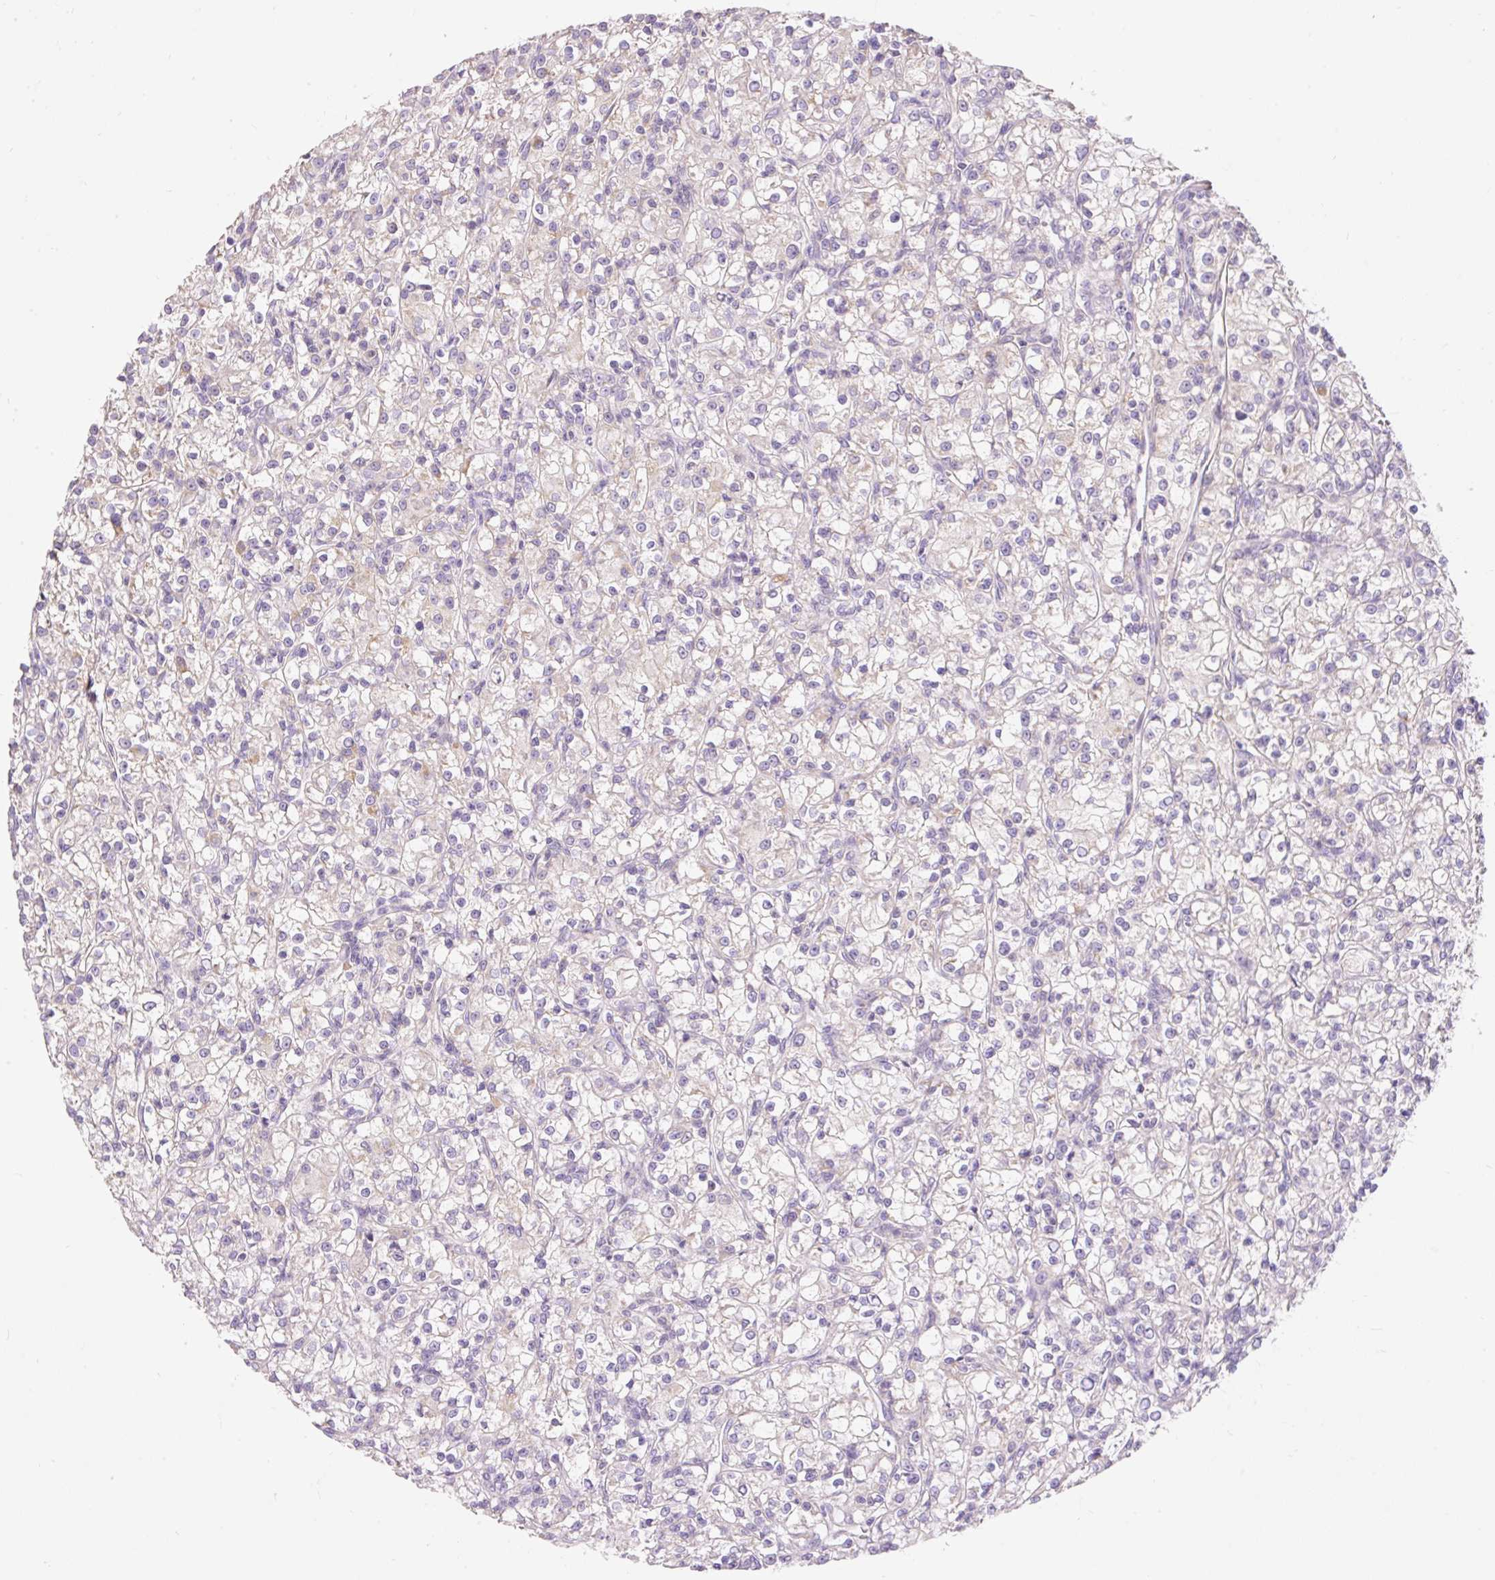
{"staining": {"intensity": "negative", "quantity": "none", "location": "none"}, "tissue": "renal cancer", "cell_type": "Tumor cells", "image_type": "cancer", "snomed": [{"axis": "morphology", "description": "Adenocarcinoma, NOS"}, {"axis": "topography", "description": "Kidney"}], "caption": "Tumor cells are negative for protein expression in human renal cancer.", "gene": "PMAIP1", "patient": {"sex": "female", "age": 59}}